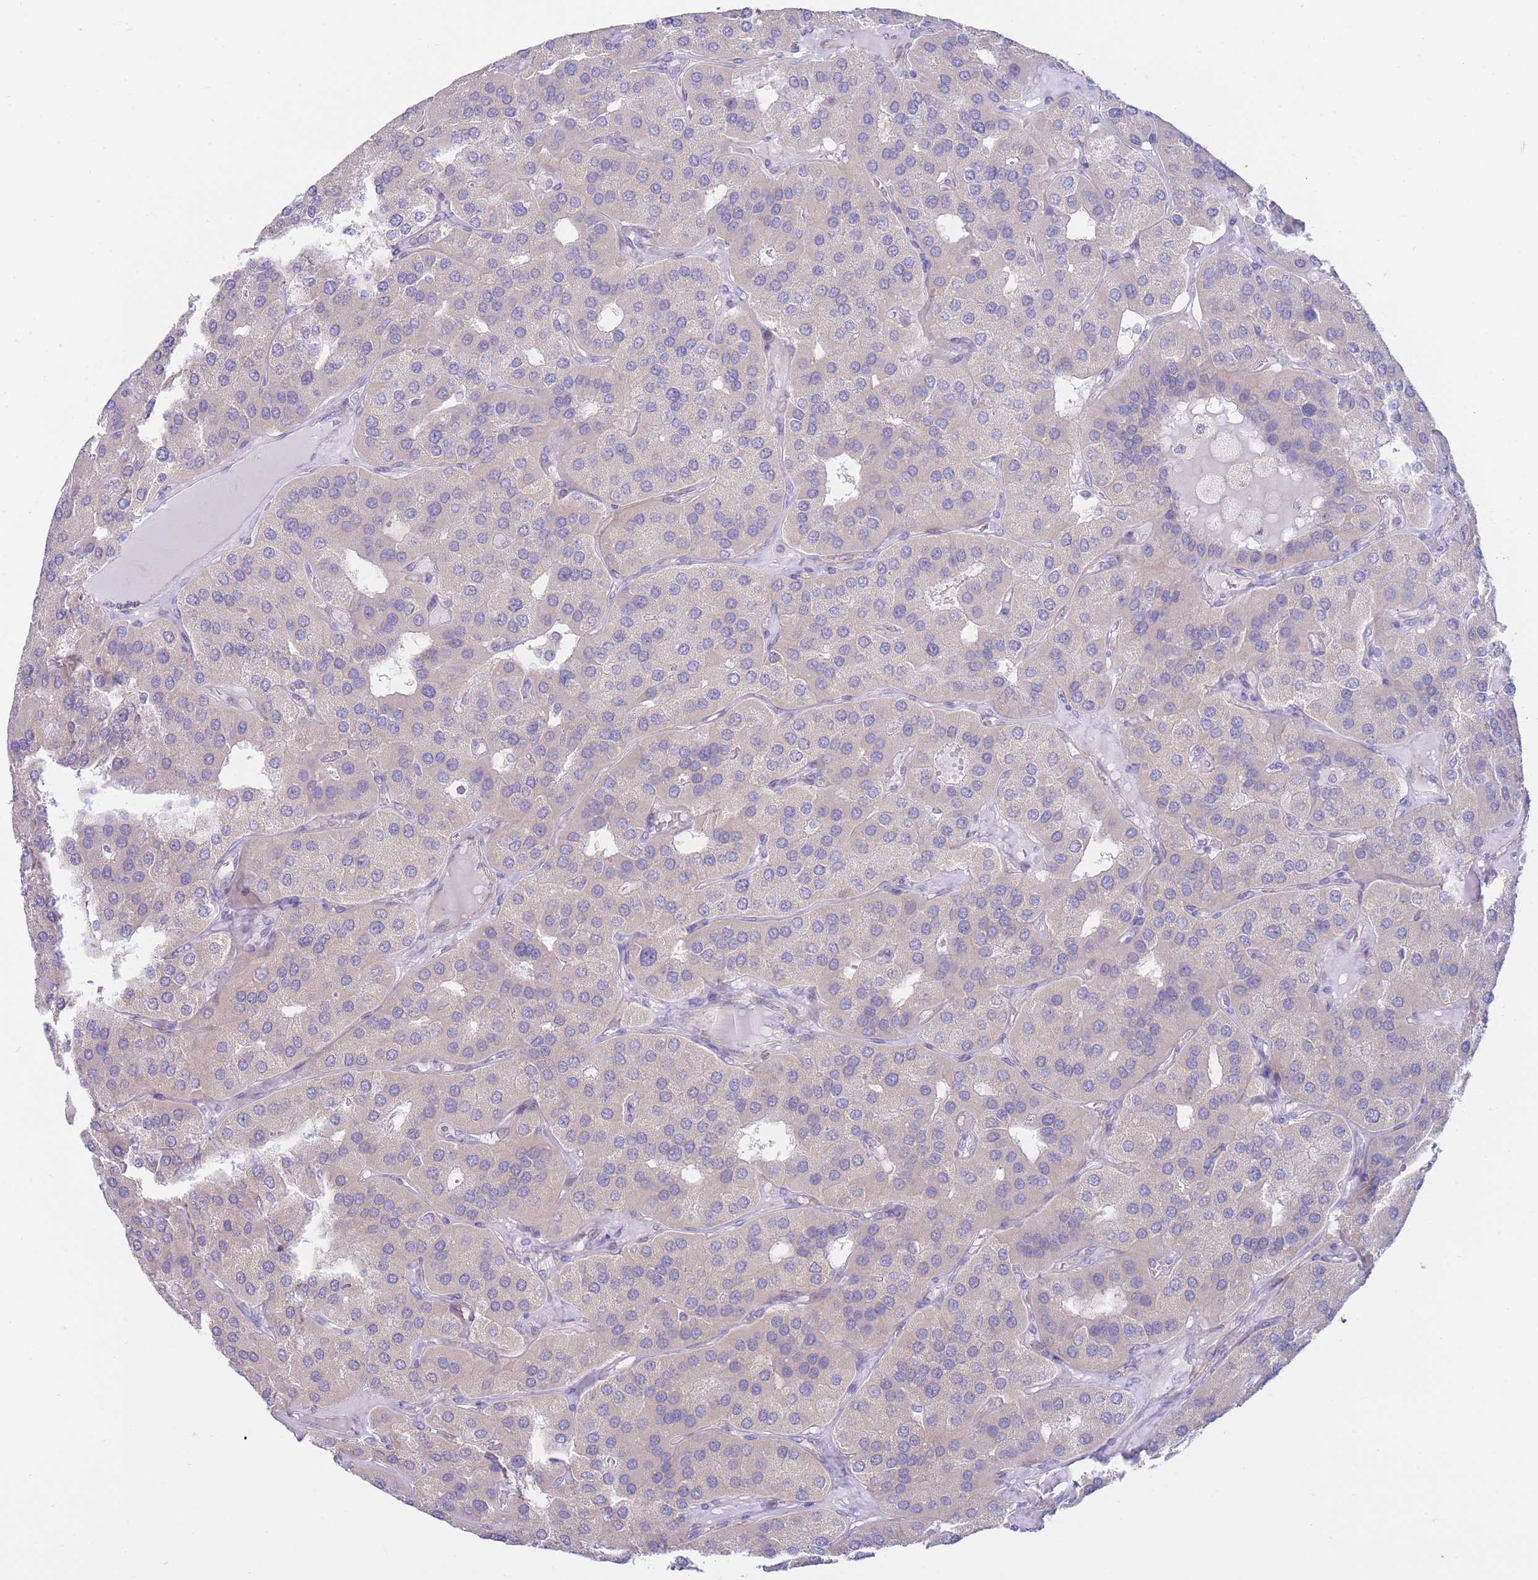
{"staining": {"intensity": "negative", "quantity": "none", "location": "none"}, "tissue": "parathyroid gland", "cell_type": "Glandular cells", "image_type": "normal", "snomed": [{"axis": "morphology", "description": "Normal tissue, NOS"}, {"axis": "morphology", "description": "Adenoma, NOS"}, {"axis": "topography", "description": "Parathyroid gland"}], "caption": "Glandular cells show no significant protein positivity in unremarkable parathyroid gland.", "gene": "SUGT1", "patient": {"sex": "female", "age": 86}}